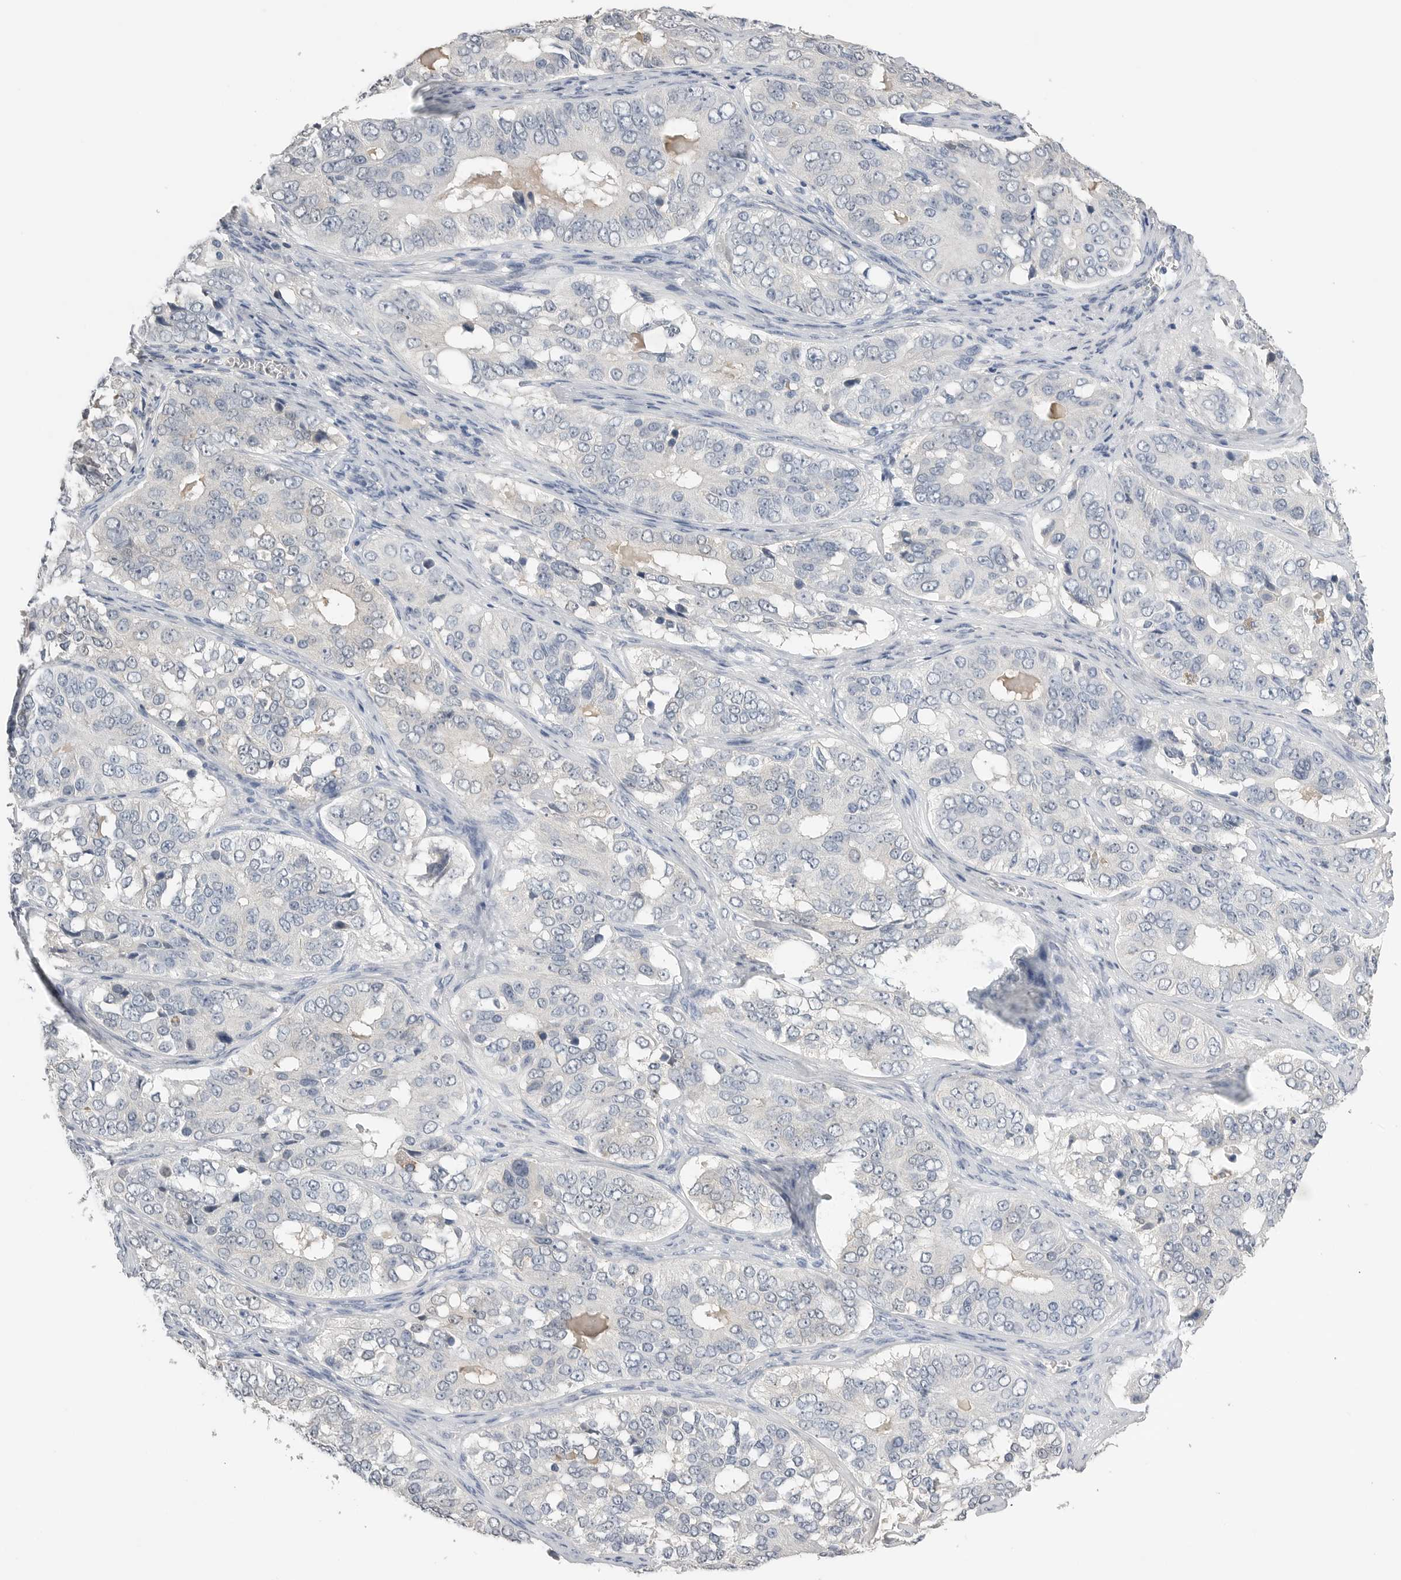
{"staining": {"intensity": "negative", "quantity": "none", "location": "none"}, "tissue": "ovarian cancer", "cell_type": "Tumor cells", "image_type": "cancer", "snomed": [{"axis": "morphology", "description": "Carcinoma, endometroid"}, {"axis": "topography", "description": "Ovary"}], "caption": "Immunohistochemical staining of human ovarian endometroid carcinoma demonstrates no significant expression in tumor cells.", "gene": "FABP6", "patient": {"sex": "female", "age": 51}}